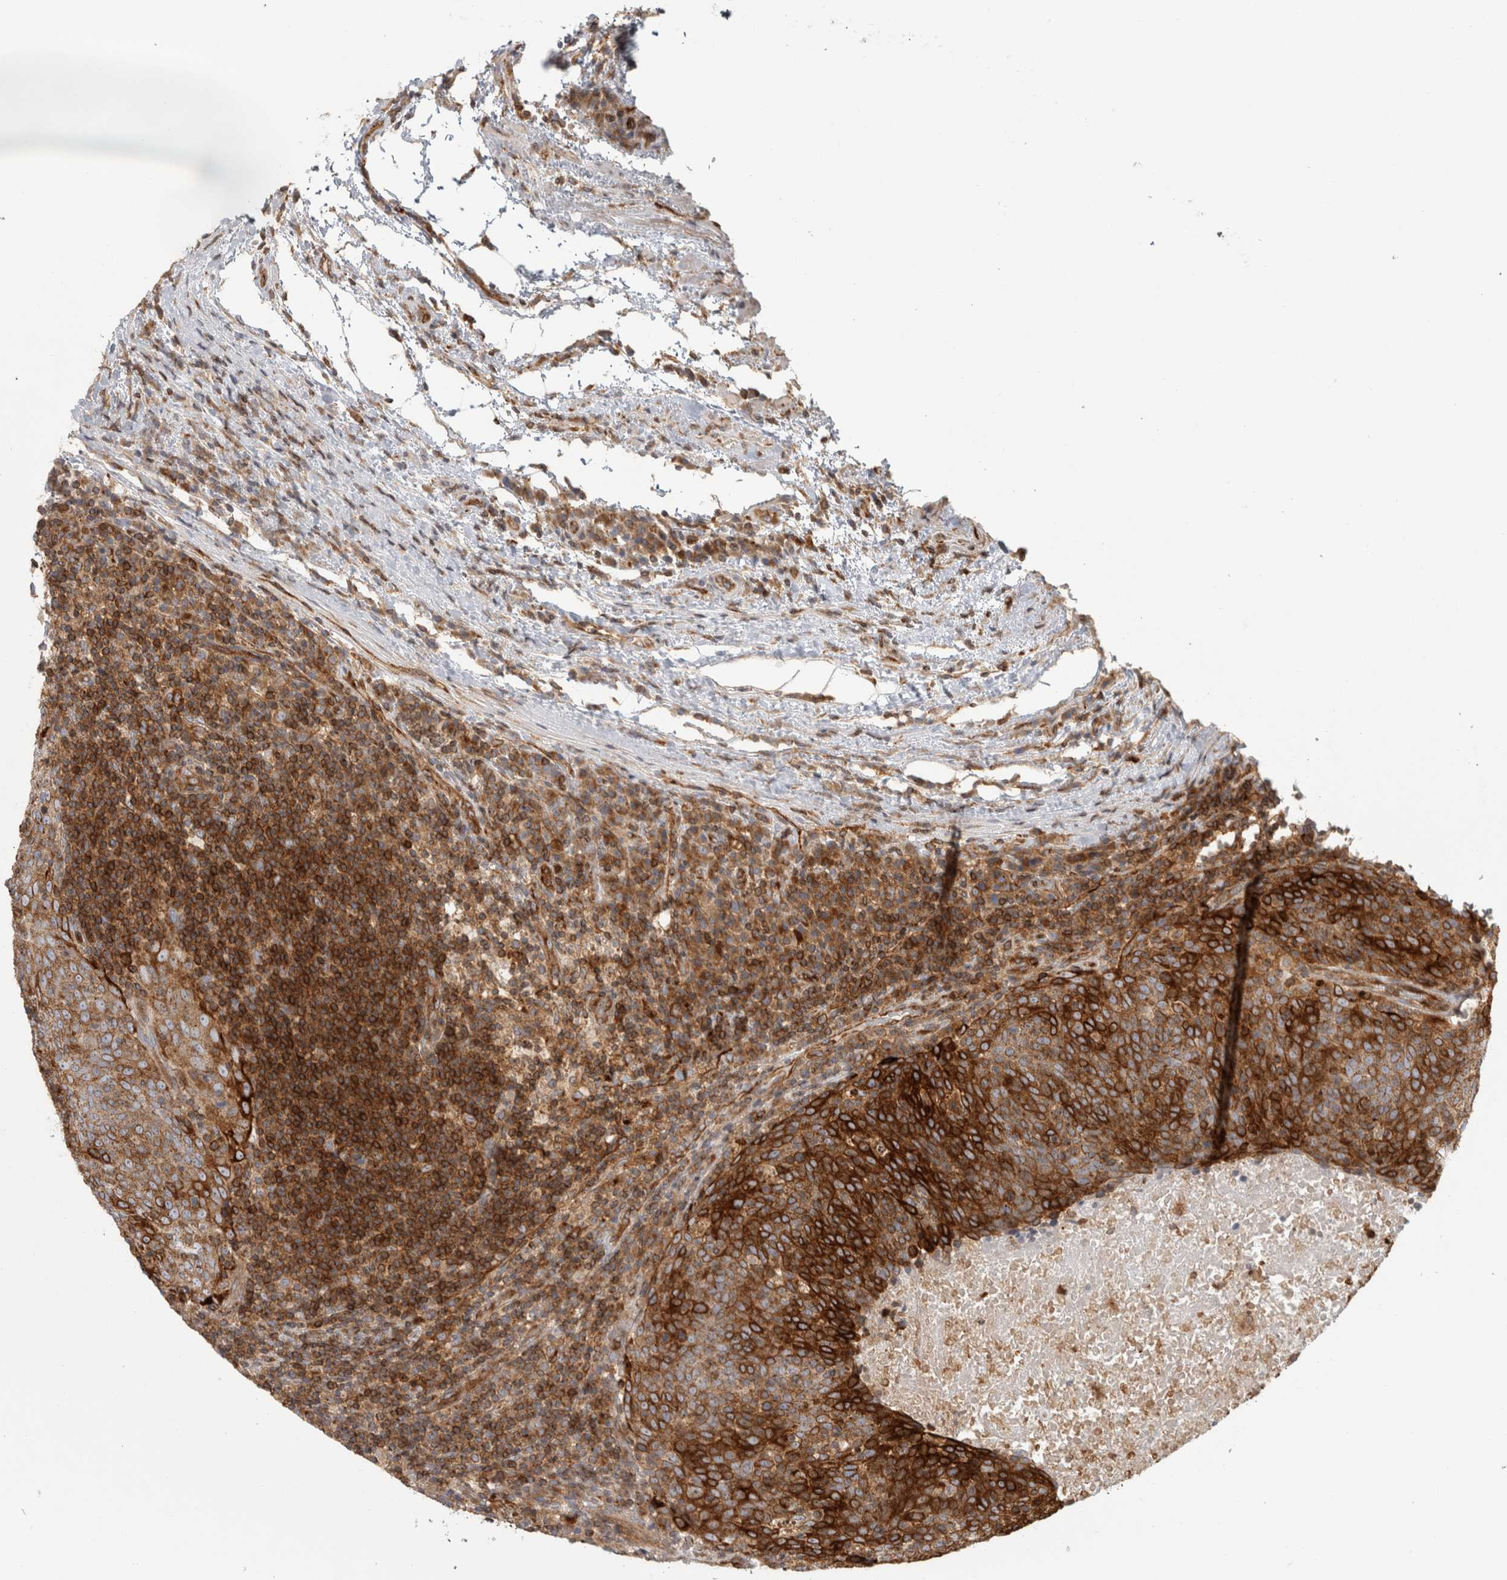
{"staining": {"intensity": "strong", "quantity": ">75%", "location": "cytoplasmic/membranous"}, "tissue": "head and neck cancer", "cell_type": "Tumor cells", "image_type": "cancer", "snomed": [{"axis": "morphology", "description": "Squamous cell carcinoma, NOS"}, {"axis": "morphology", "description": "Squamous cell carcinoma, metastatic, NOS"}, {"axis": "topography", "description": "Lymph node"}, {"axis": "topography", "description": "Head-Neck"}], "caption": "Immunohistochemical staining of human head and neck cancer displays strong cytoplasmic/membranous protein positivity in approximately >75% of tumor cells.", "gene": "HLA-E", "patient": {"sex": "male", "age": 62}}